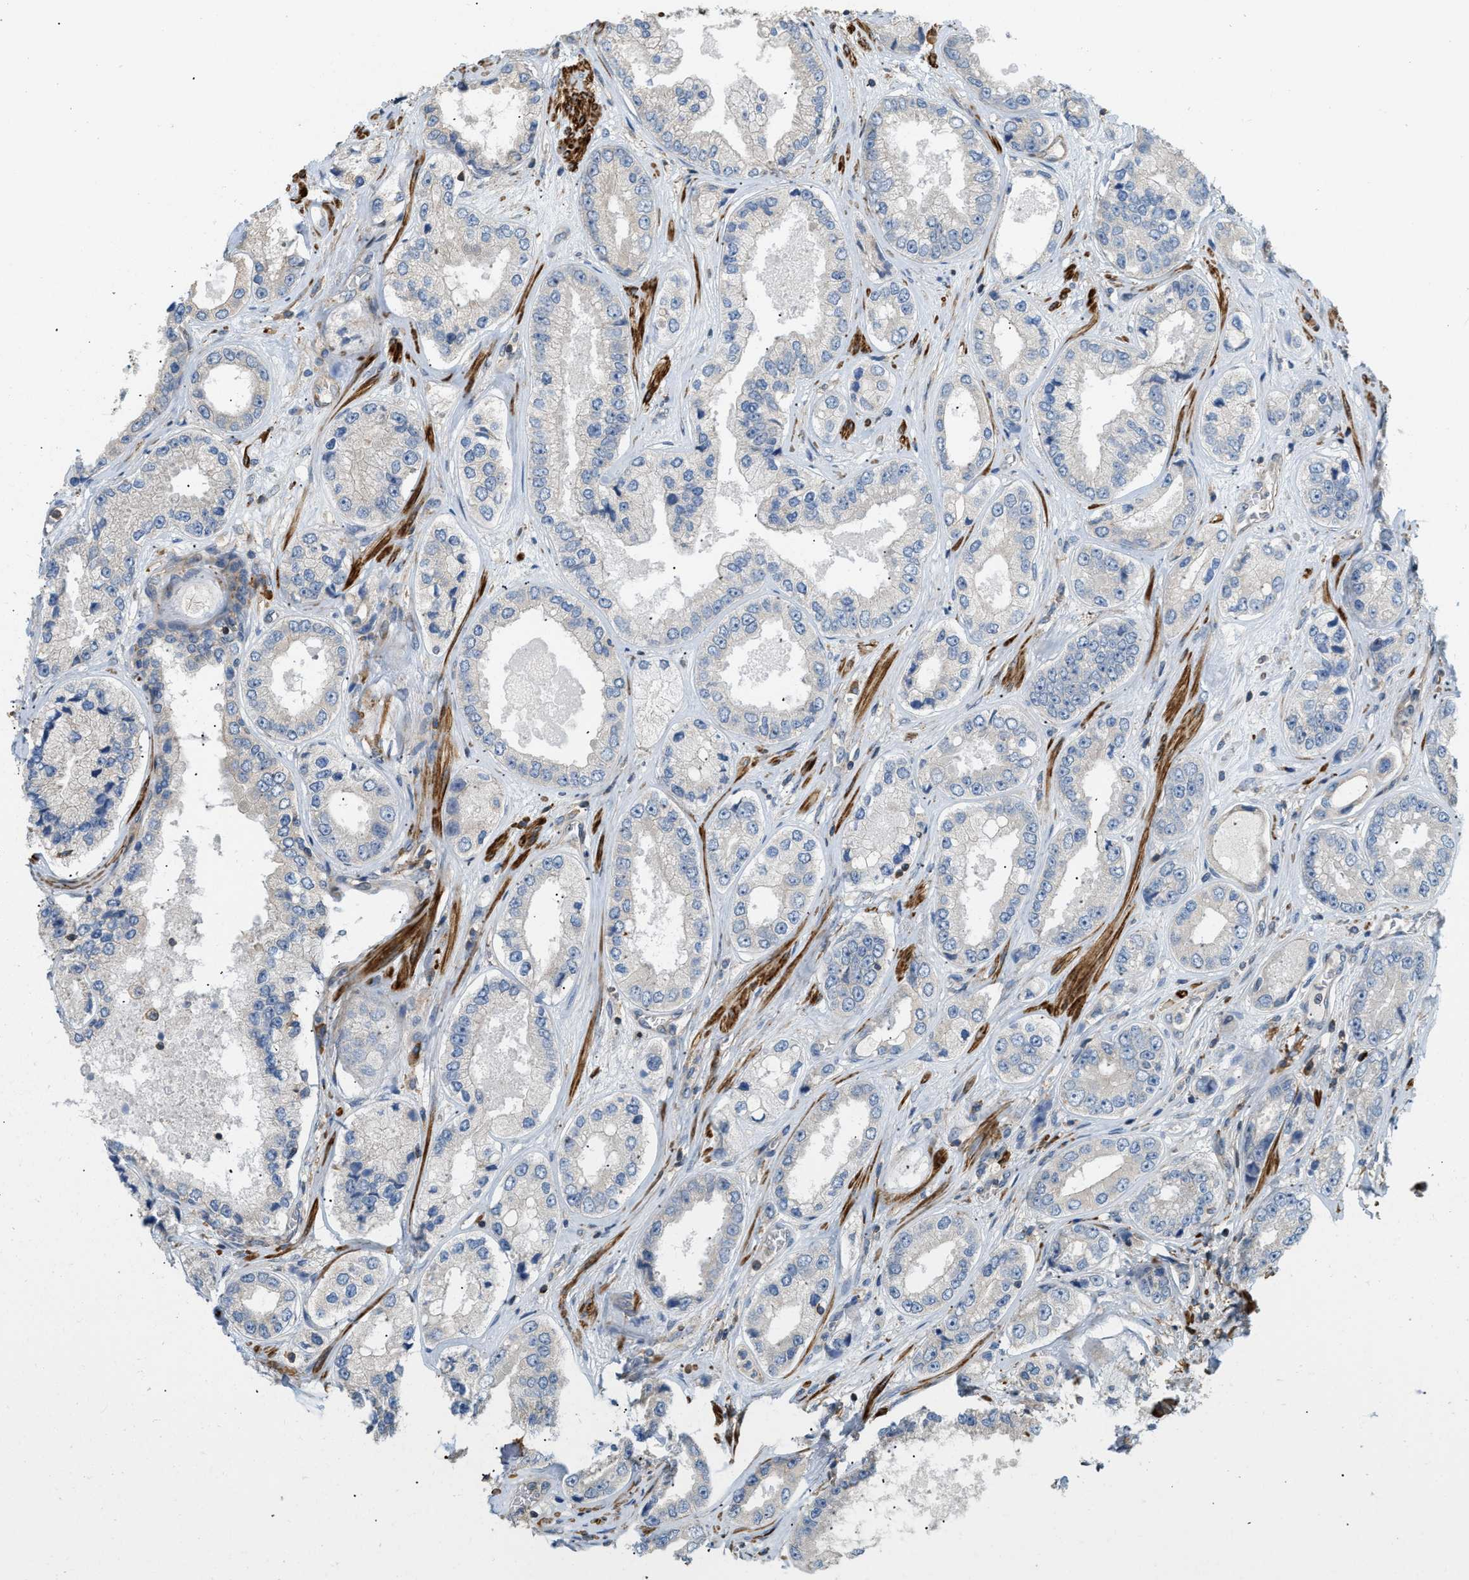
{"staining": {"intensity": "negative", "quantity": "none", "location": "none"}, "tissue": "prostate cancer", "cell_type": "Tumor cells", "image_type": "cancer", "snomed": [{"axis": "morphology", "description": "Adenocarcinoma, High grade"}, {"axis": "topography", "description": "Prostate"}], "caption": "Human adenocarcinoma (high-grade) (prostate) stained for a protein using immunohistochemistry (IHC) shows no expression in tumor cells.", "gene": "BTN3A2", "patient": {"sex": "male", "age": 61}}